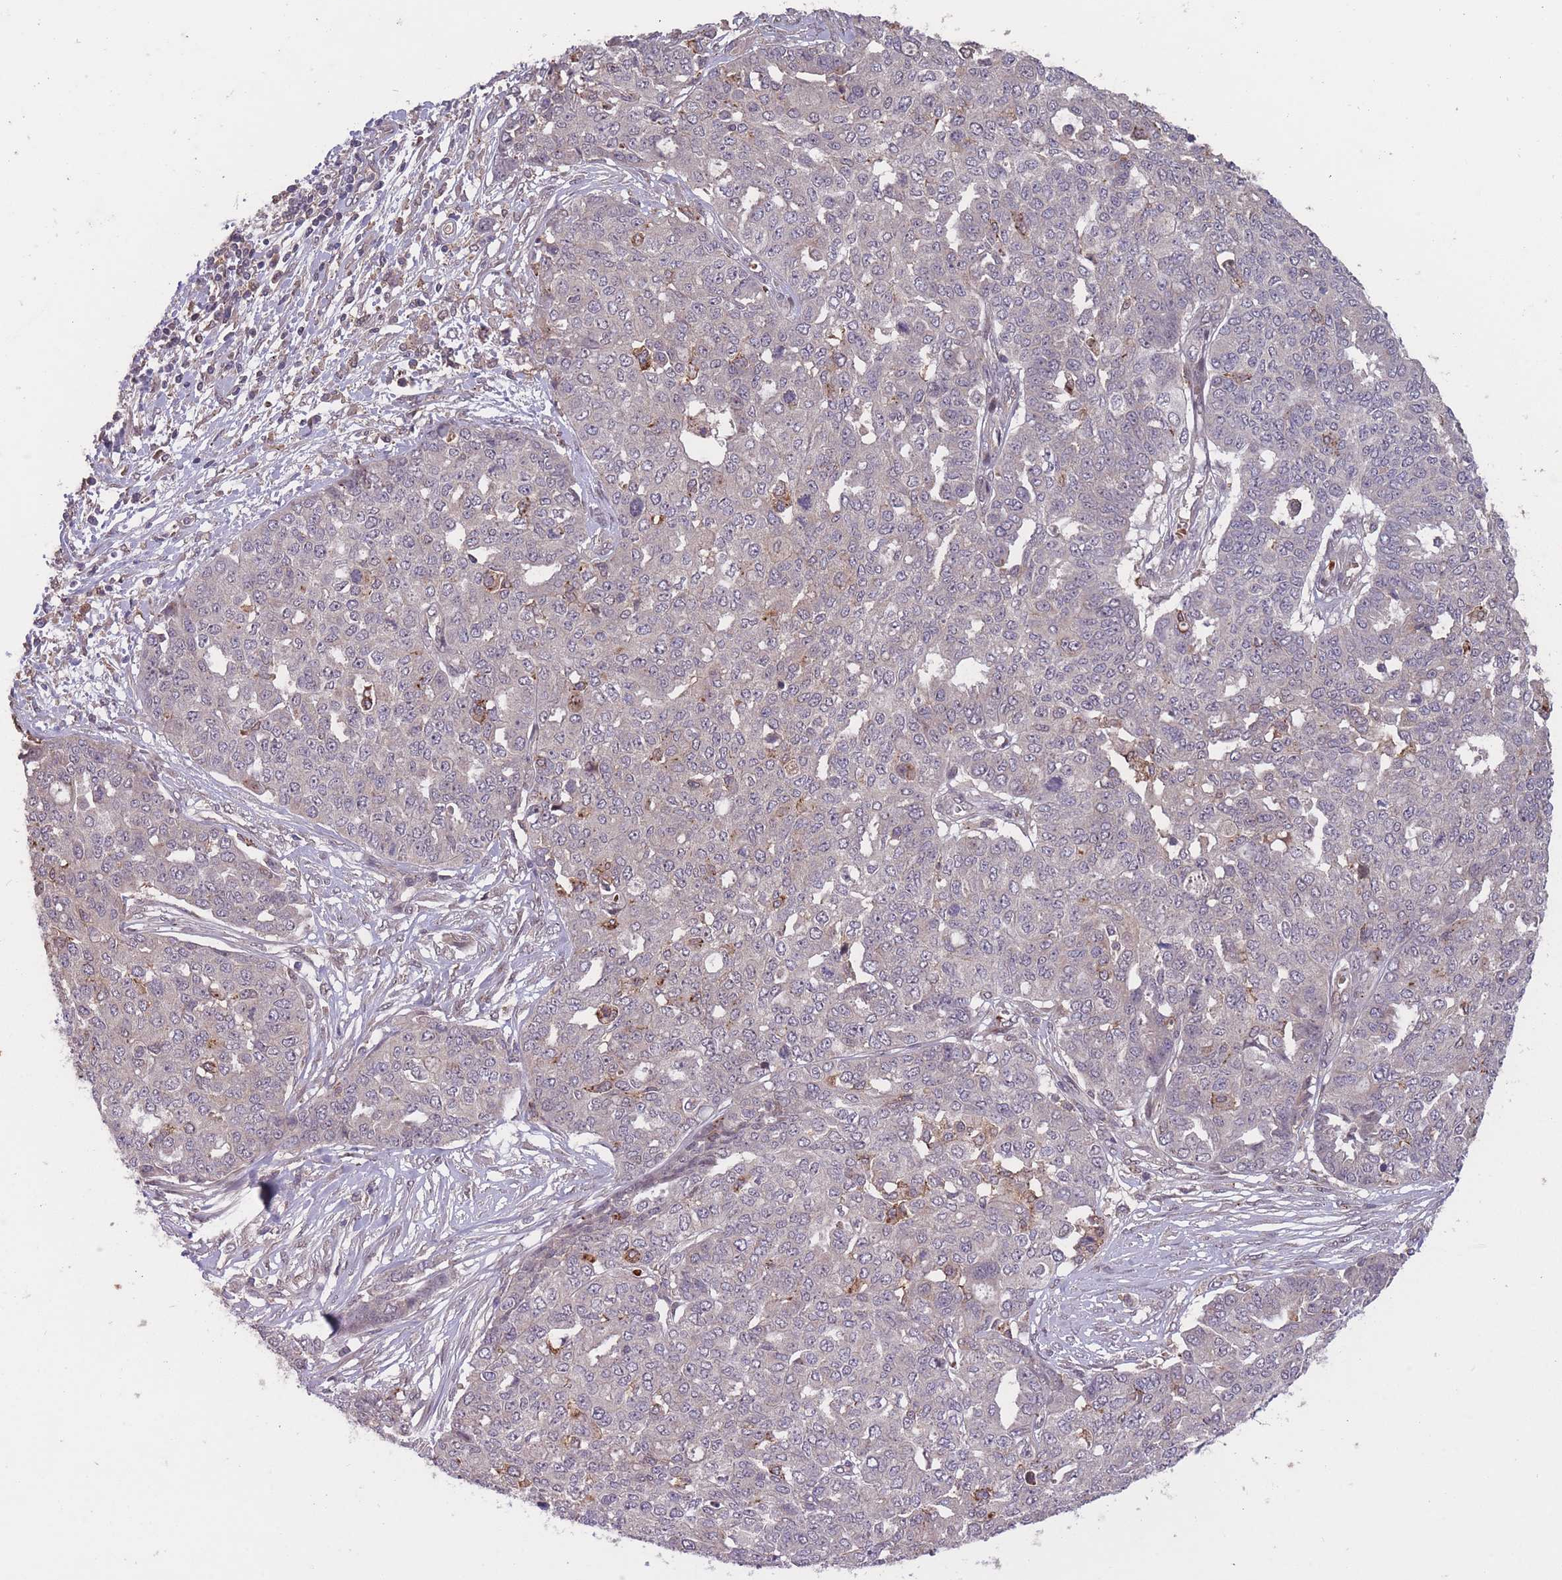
{"staining": {"intensity": "negative", "quantity": "none", "location": "none"}, "tissue": "ovarian cancer", "cell_type": "Tumor cells", "image_type": "cancer", "snomed": [{"axis": "morphology", "description": "Cystadenocarcinoma, serous, NOS"}, {"axis": "topography", "description": "Soft tissue"}, {"axis": "topography", "description": "Ovary"}], "caption": "Immunohistochemical staining of human ovarian serous cystadenocarcinoma displays no significant staining in tumor cells. (Brightfield microscopy of DAB immunohistochemistry at high magnification).", "gene": "SECTM1", "patient": {"sex": "female", "age": 57}}